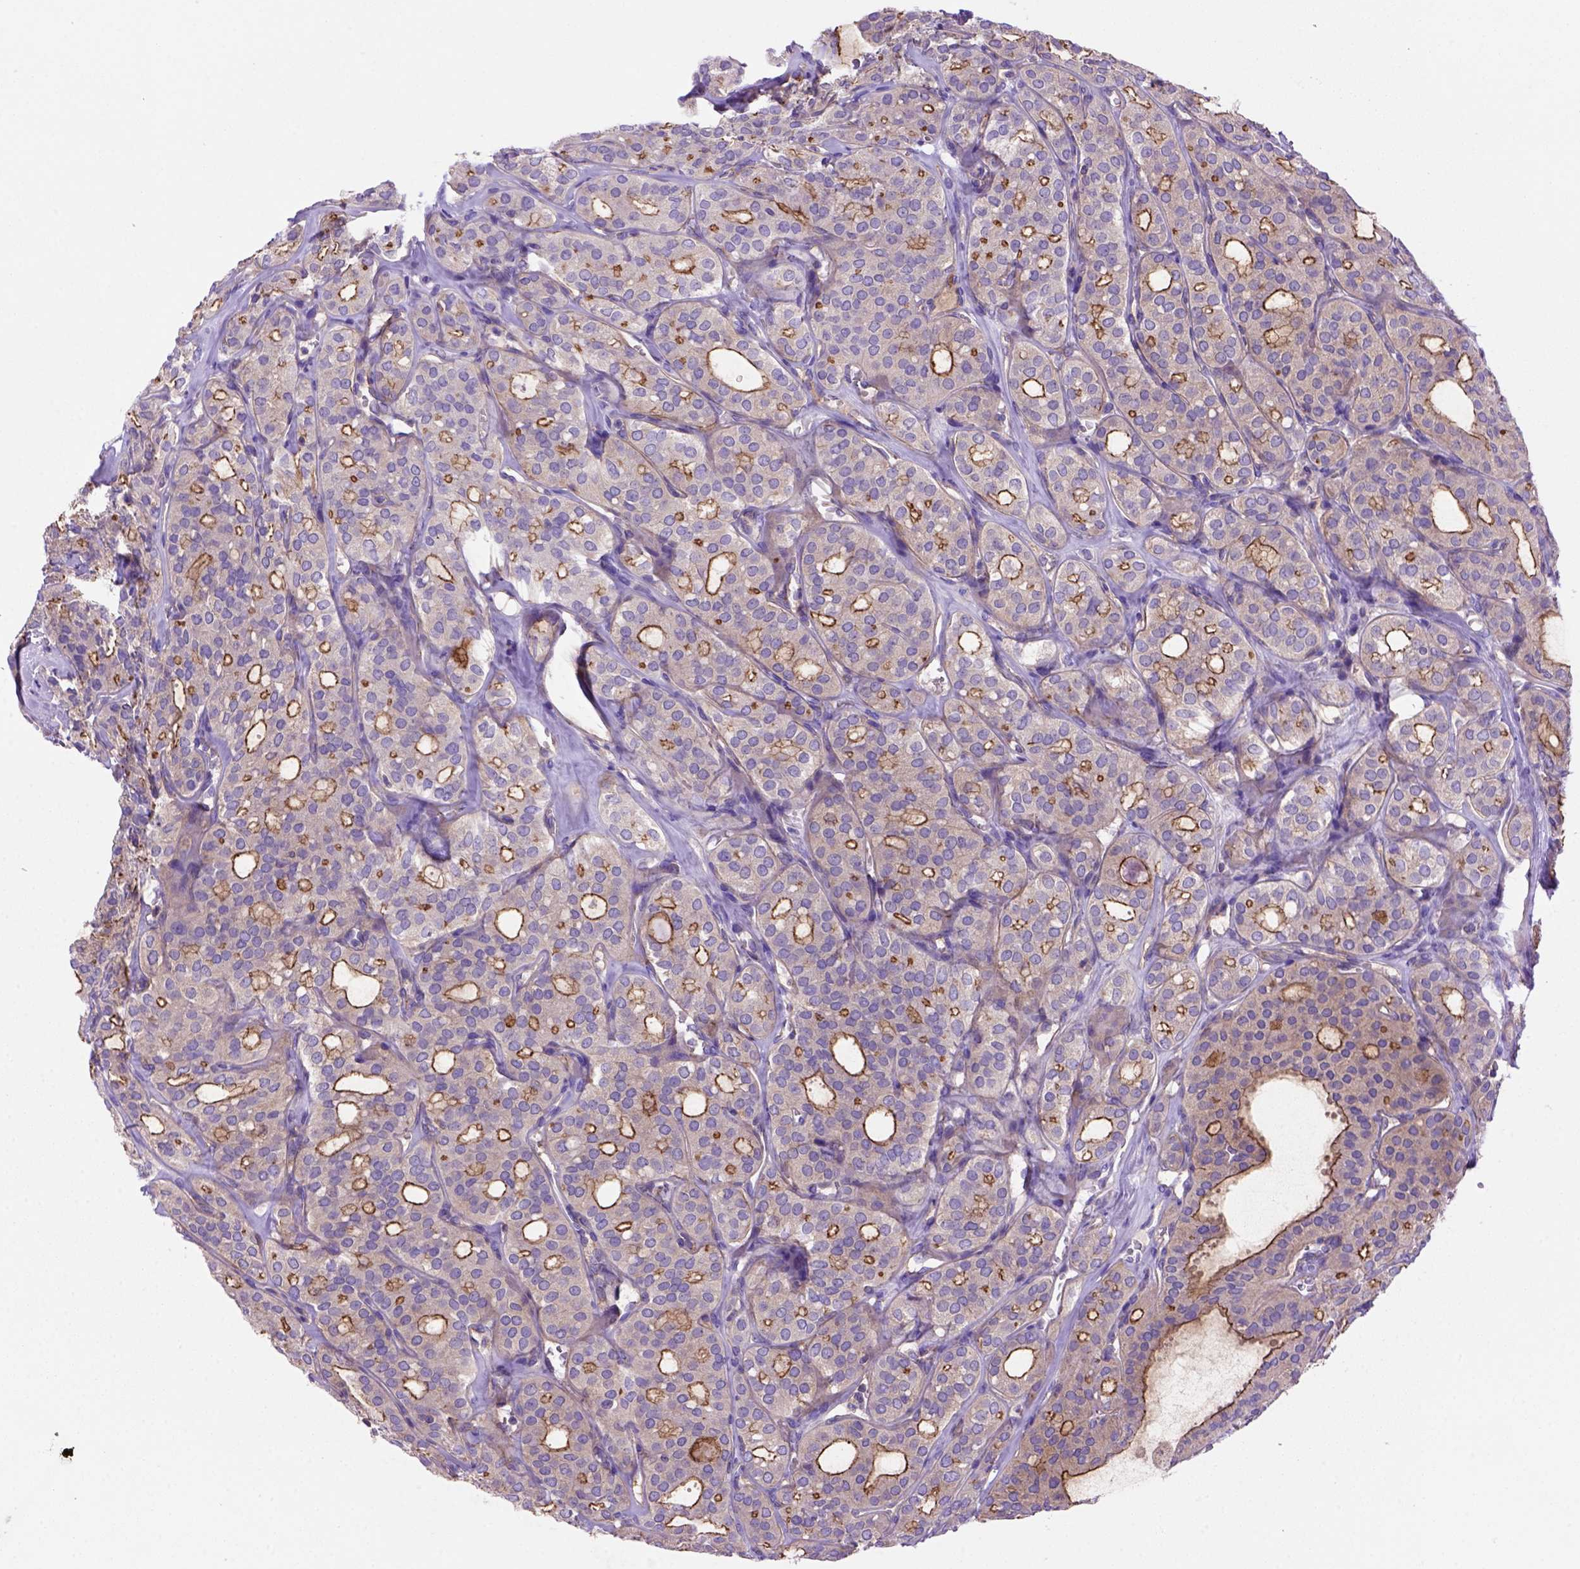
{"staining": {"intensity": "strong", "quantity": ">75%", "location": "cytoplasmic/membranous"}, "tissue": "thyroid cancer", "cell_type": "Tumor cells", "image_type": "cancer", "snomed": [{"axis": "morphology", "description": "Follicular adenoma carcinoma, NOS"}, {"axis": "topography", "description": "Thyroid gland"}], "caption": "This is a micrograph of immunohistochemistry staining of thyroid cancer (follicular adenoma carcinoma), which shows strong expression in the cytoplasmic/membranous of tumor cells.", "gene": "PEX12", "patient": {"sex": "male", "age": 75}}